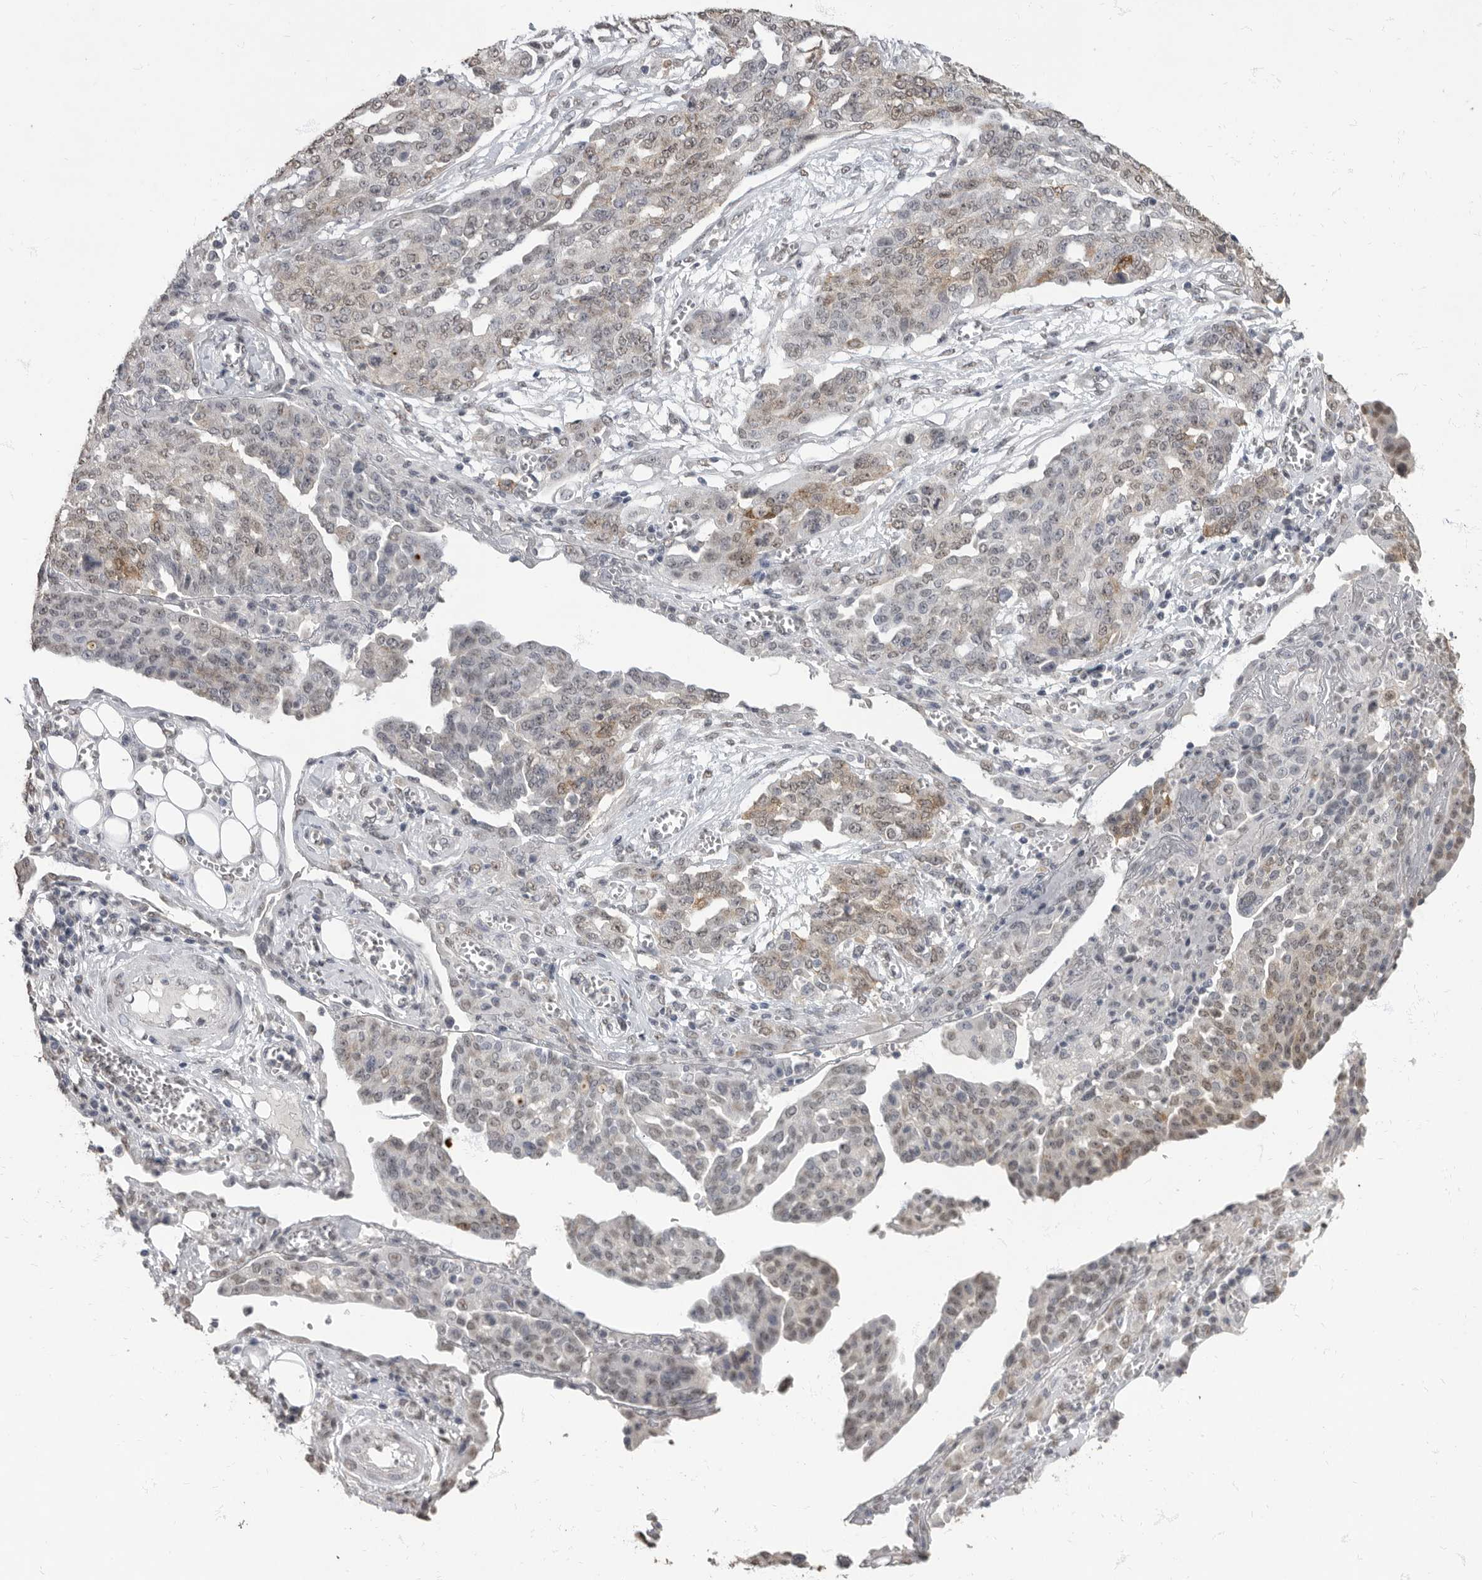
{"staining": {"intensity": "moderate", "quantity": "<25%", "location": "cytoplasmic/membranous"}, "tissue": "ovarian cancer", "cell_type": "Tumor cells", "image_type": "cancer", "snomed": [{"axis": "morphology", "description": "Cystadenocarcinoma, serous, NOS"}, {"axis": "topography", "description": "Soft tissue"}, {"axis": "topography", "description": "Ovary"}], "caption": "Ovarian serous cystadenocarcinoma was stained to show a protein in brown. There is low levels of moderate cytoplasmic/membranous positivity in about <25% of tumor cells.", "gene": "NBL1", "patient": {"sex": "female", "age": 57}}